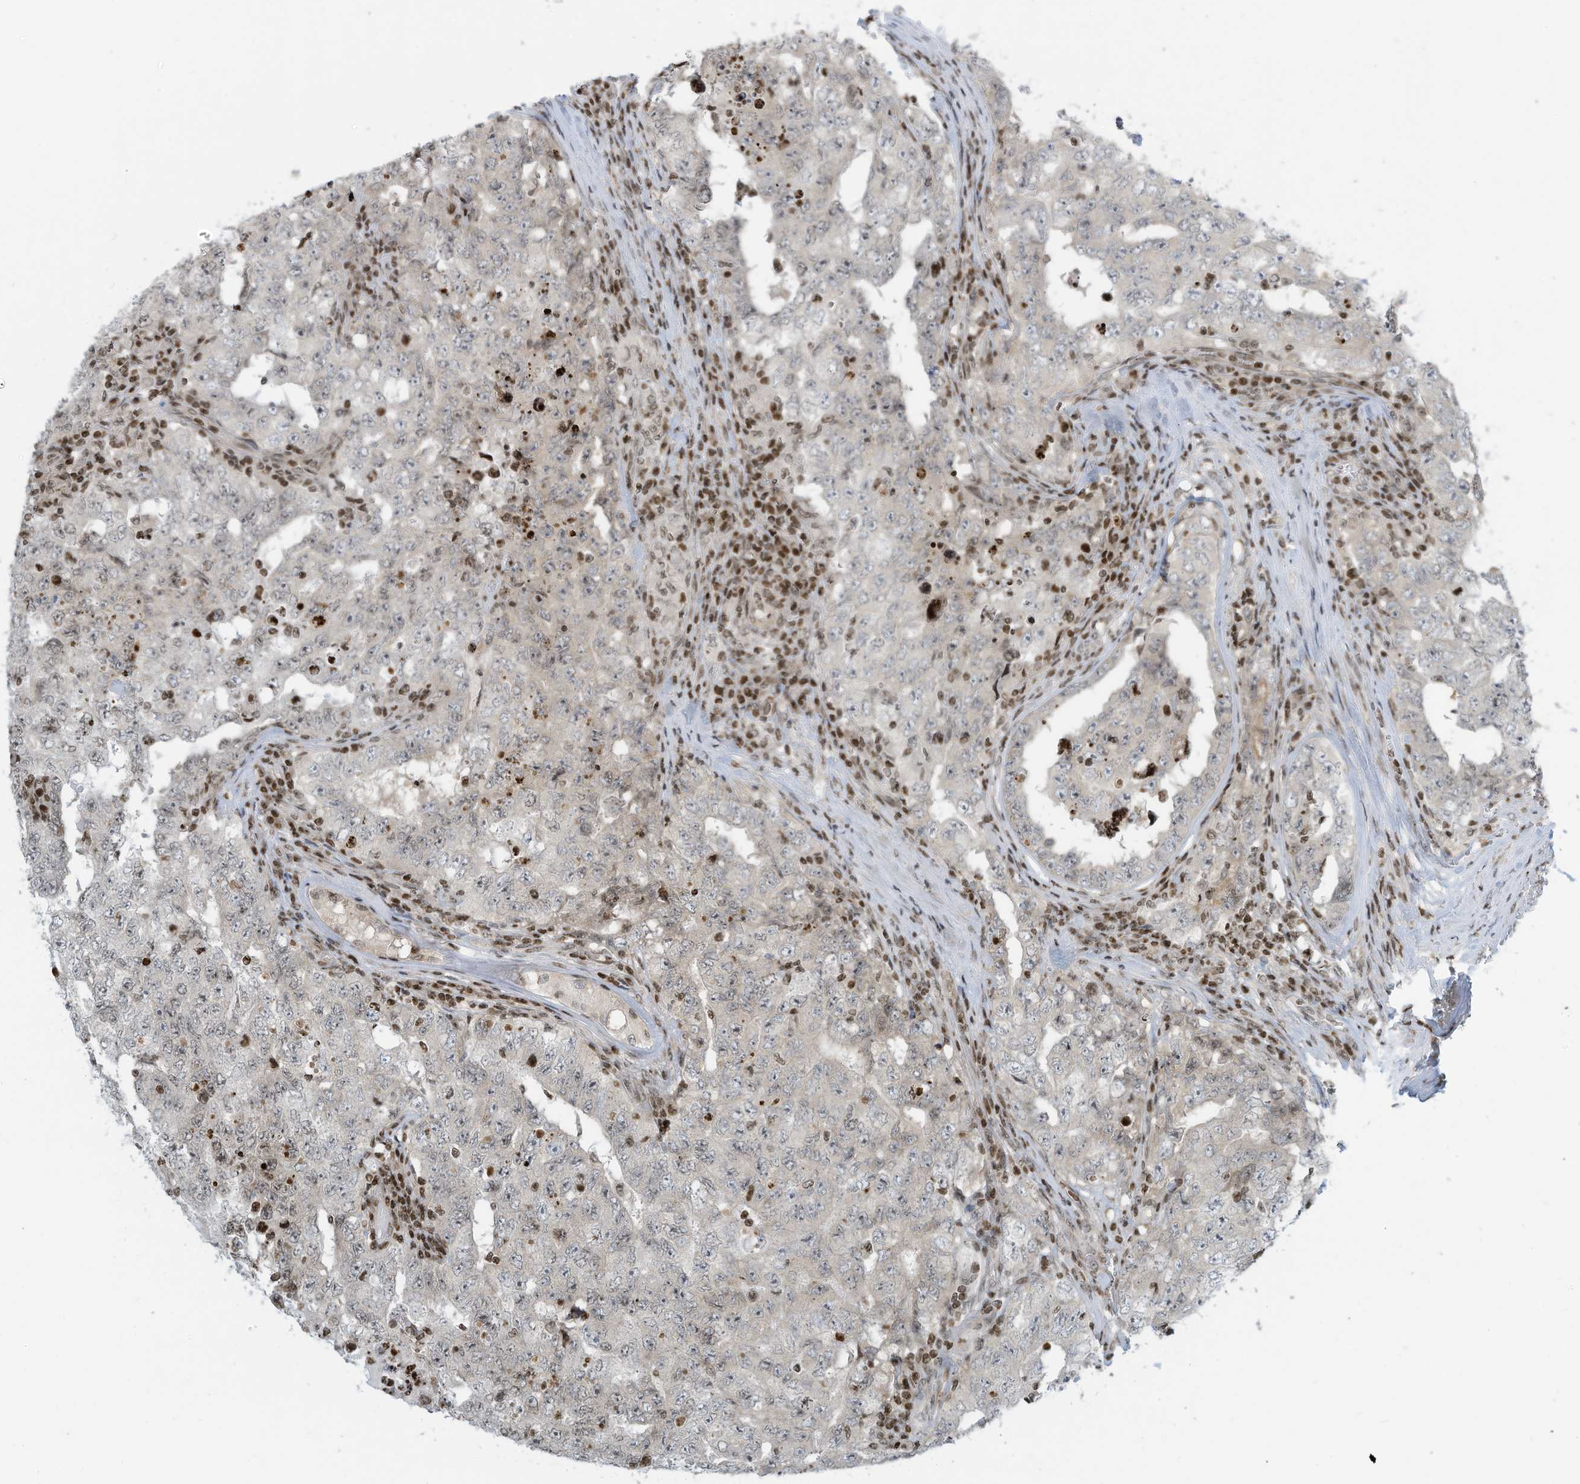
{"staining": {"intensity": "weak", "quantity": "<25%", "location": "nuclear"}, "tissue": "testis cancer", "cell_type": "Tumor cells", "image_type": "cancer", "snomed": [{"axis": "morphology", "description": "Carcinoma, Embryonal, NOS"}, {"axis": "topography", "description": "Testis"}], "caption": "High power microscopy histopathology image of an immunohistochemistry photomicrograph of testis embryonal carcinoma, revealing no significant positivity in tumor cells. Brightfield microscopy of IHC stained with DAB (brown) and hematoxylin (blue), captured at high magnification.", "gene": "ADI1", "patient": {"sex": "male", "age": 26}}